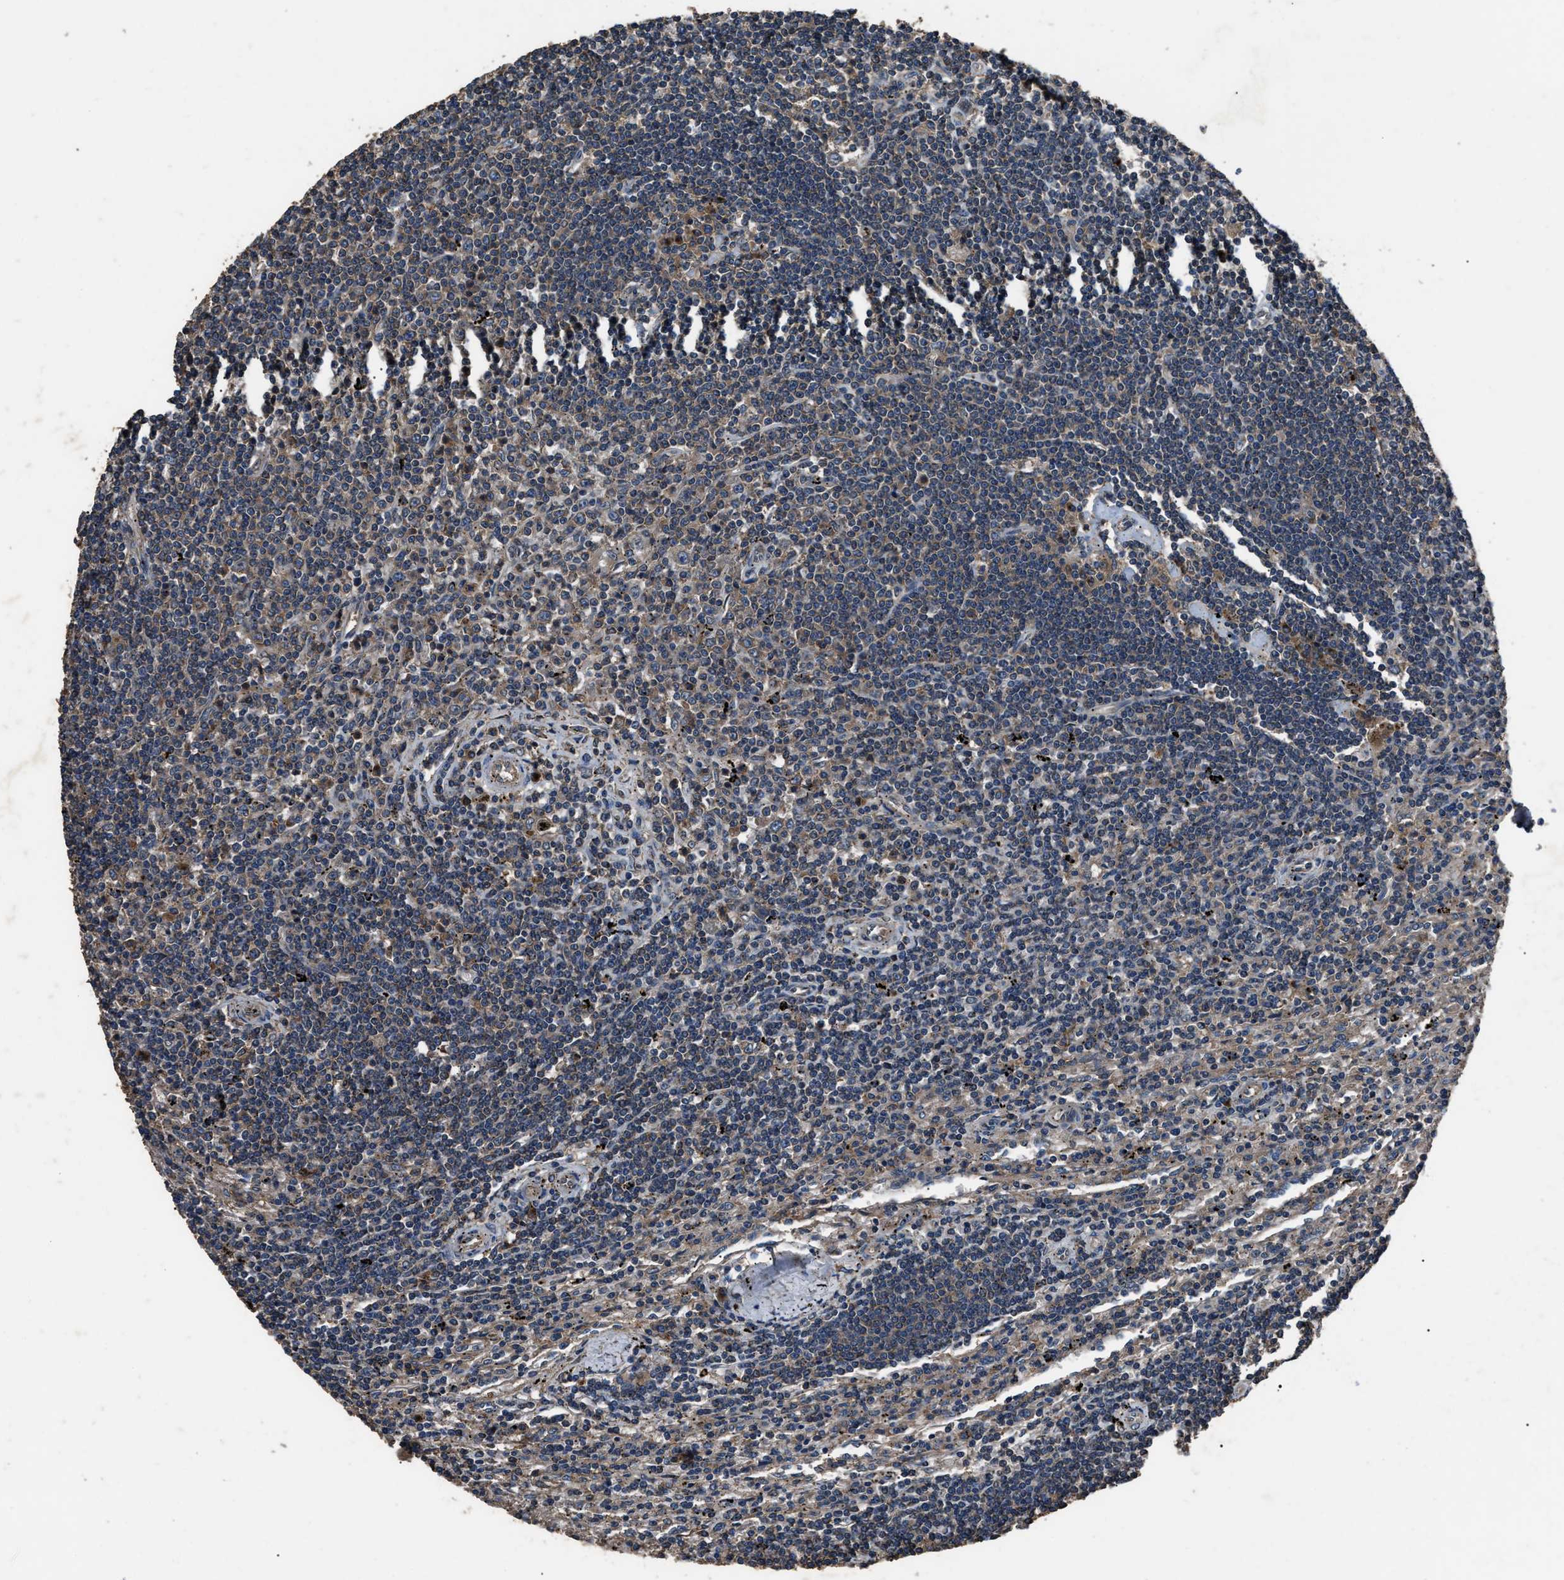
{"staining": {"intensity": "weak", "quantity": "25%-75%", "location": "cytoplasmic/membranous"}, "tissue": "lymphoma", "cell_type": "Tumor cells", "image_type": "cancer", "snomed": [{"axis": "morphology", "description": "Malignant lymphoma, non-Hodgkin's type, Low grade"}, {"axis": "topography", "description": "Spleen"}], "caption": "A photomicrograph of human lymphoma stained for a protein shows weak cytoplasmic/membranous brown staining in tumor cells.", "gene": "RNF216", "patient": {"sex": "male", "age": 76}}